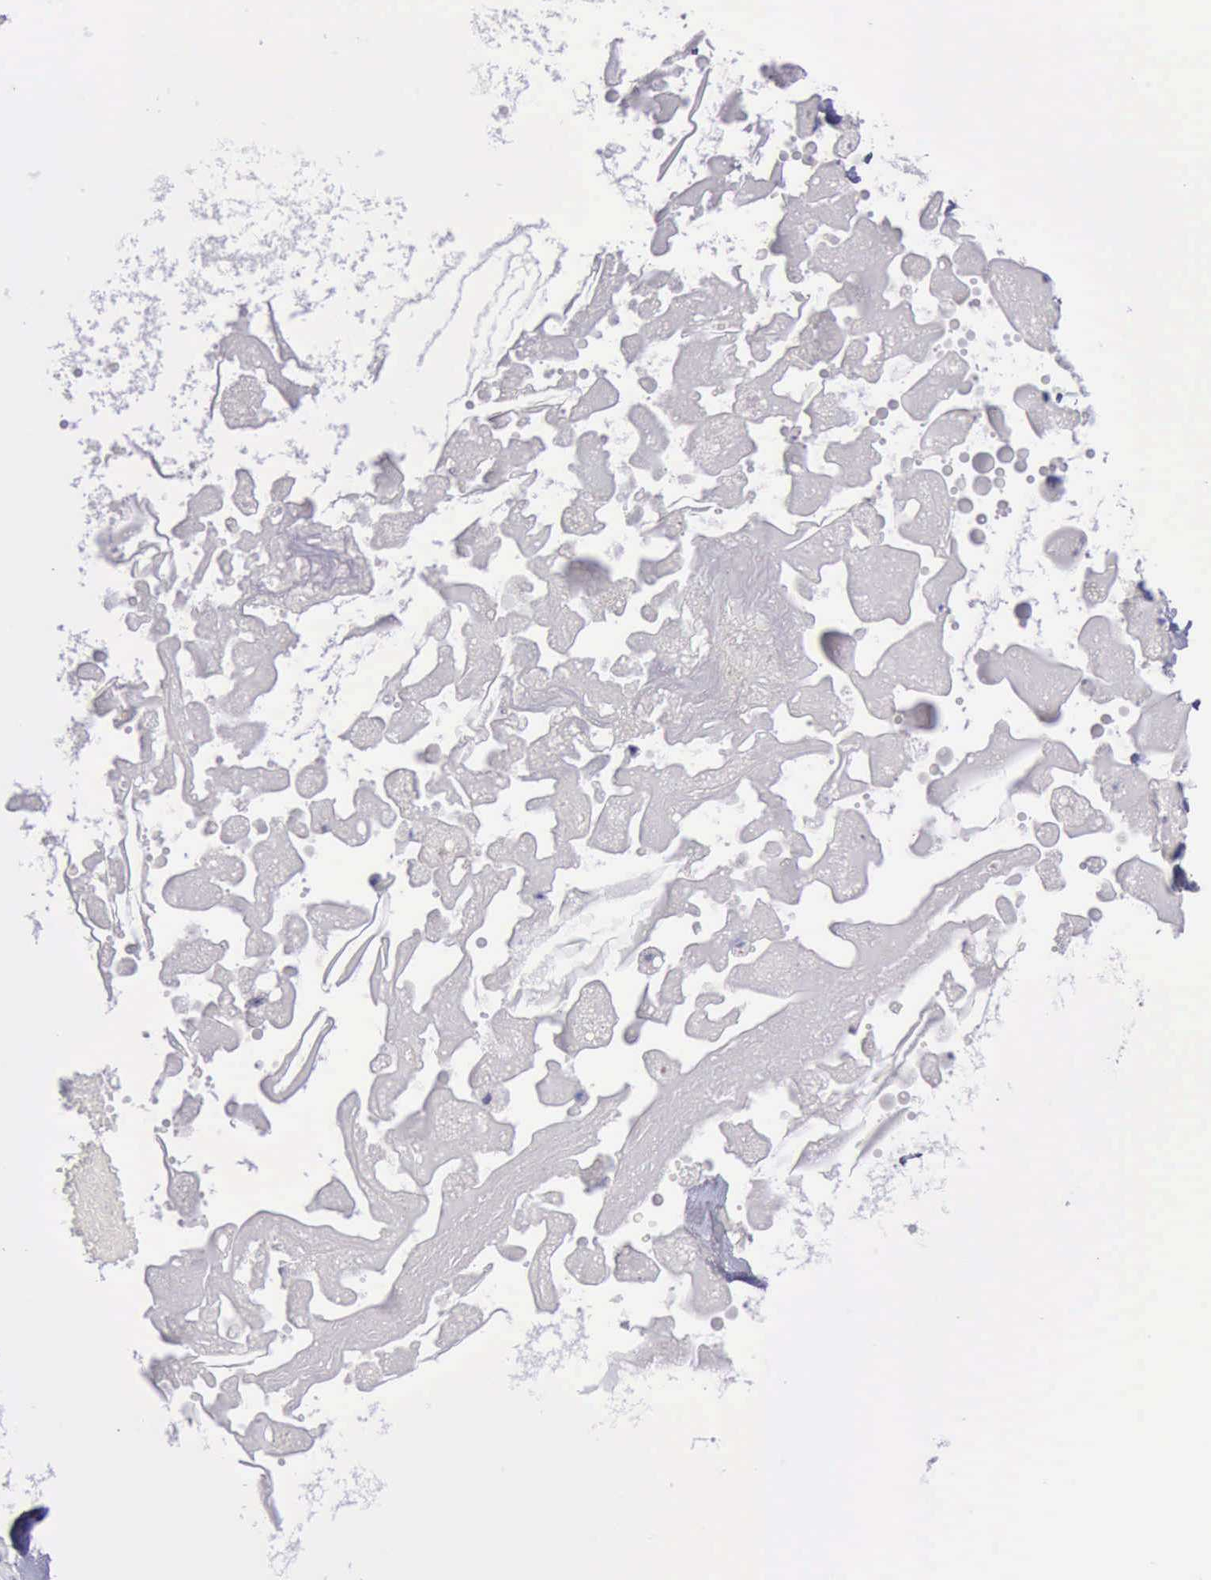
{"staining": {"intensity": "negative", "quantity": "none", "location": "none"}, "tissue": "skin cancer", "cell_type": "Tumor cells", "image_type": "cancer", "snomed": [{"axis": "morphology", "description": "Basal cell carcinoma"}, {"axis": "topography", "description": "Skin"}], "caption": "IHC of human skin cancer (basal cell carcinoma) displays no expression in tumor cells.", "gene": "KCND1", "patient": {"sex": "male", "age": 84}}